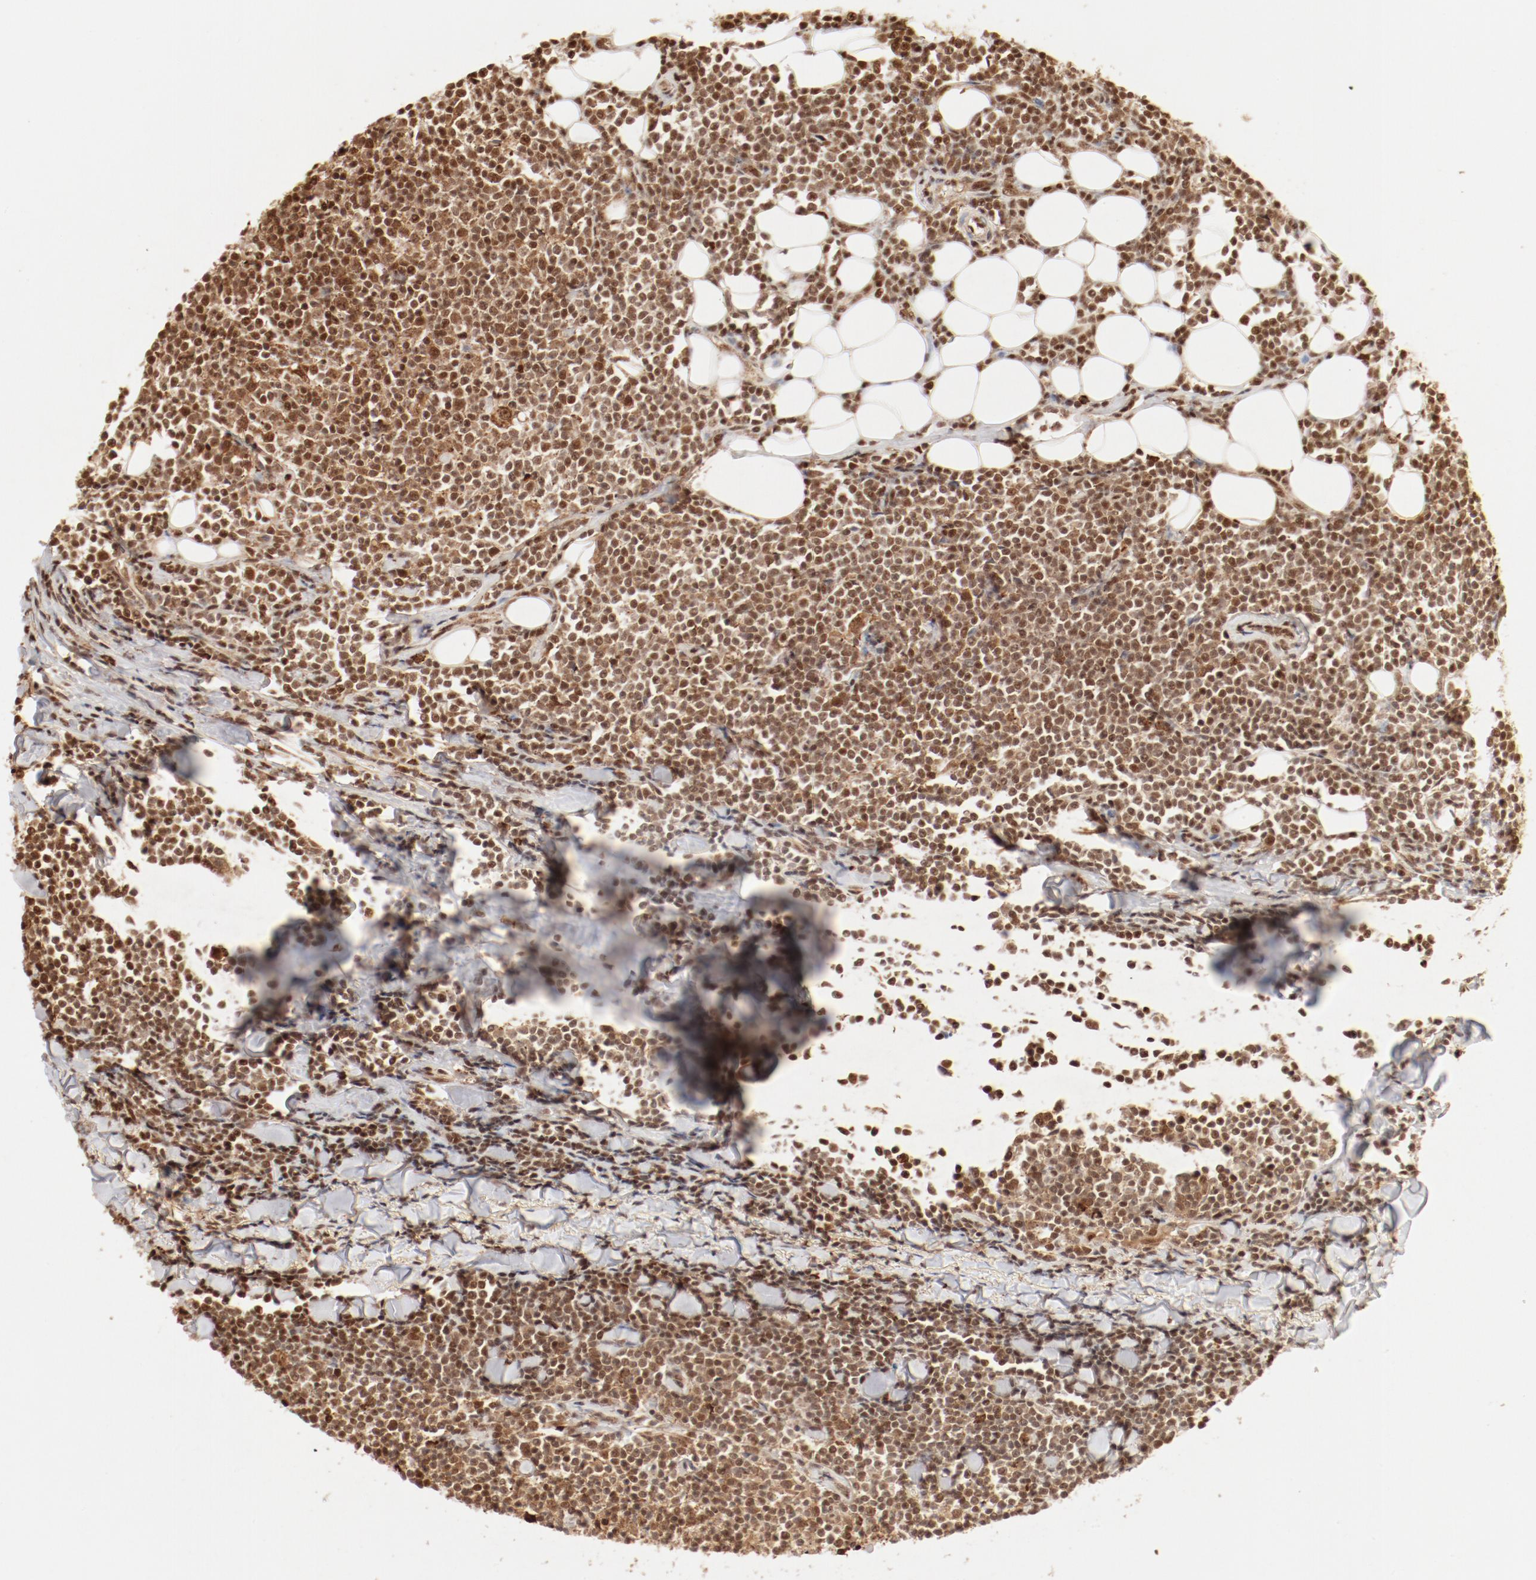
{"staining": {"intensity": "strong", "quantity": ">75%", "location": "cytoplasmic/membranous,nuclear"}, "tissue": "lymphoma", "cell_type": "Tumor cells", "image_type": "cancer", "snomed": [{"axis": "morphology", "description": "Malignant lymphoma, non-Hodgkin's type, Low grade"}, {"axis": "topography", "description": "Soft tissue"}], "caption": "Tumor cells display high levels of strong cytoplasmic/membranous and nuclear expression in approximately >75% of cells in human lymphoma.", "gene": "FAM50A", "patient": {"sex": "male", "age": 92}}